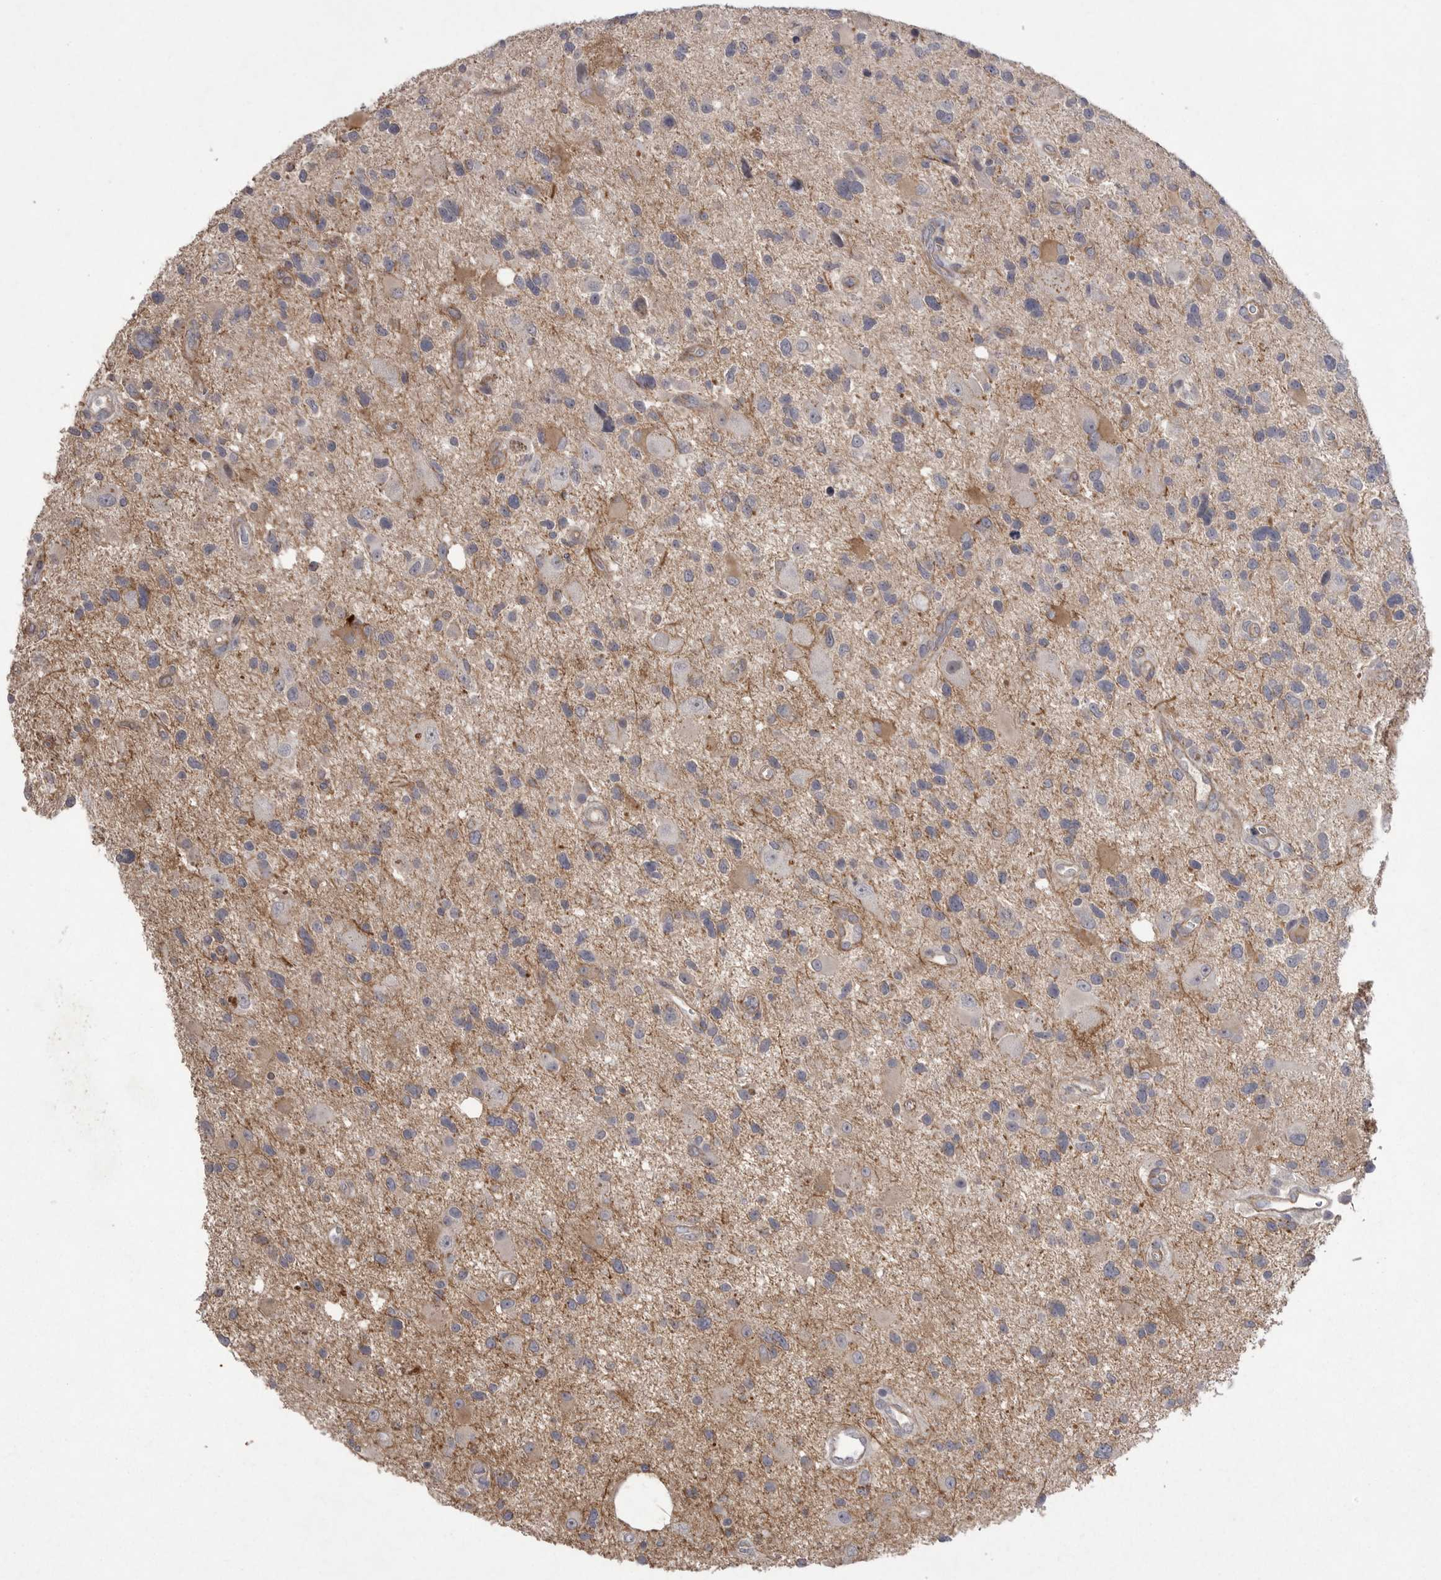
{"staining": {"intensity": "weak", "quantity": "<25%", "location": "cytoplasmic/membranous"}, "tissue": "glioma", "cell_type": "Tumor cells", "image_type": "cancer", "snomed": [{"axis": "morphology", "description": "Glioma, malignant, High grade"}, {"axis": "topography", "description": "Brain"}], "caption": "High magnification brightfield microscopy of glioma stained with DAB (brown) and counterstained with hematoxylin (blue): tumor cells show no significant staining. The staining is performed using DAB brown chromogen with nuclei counter-stained in using hematoxylin.", "gene": "VANGL2", "patient": {"sex": "male", "age": 33}}